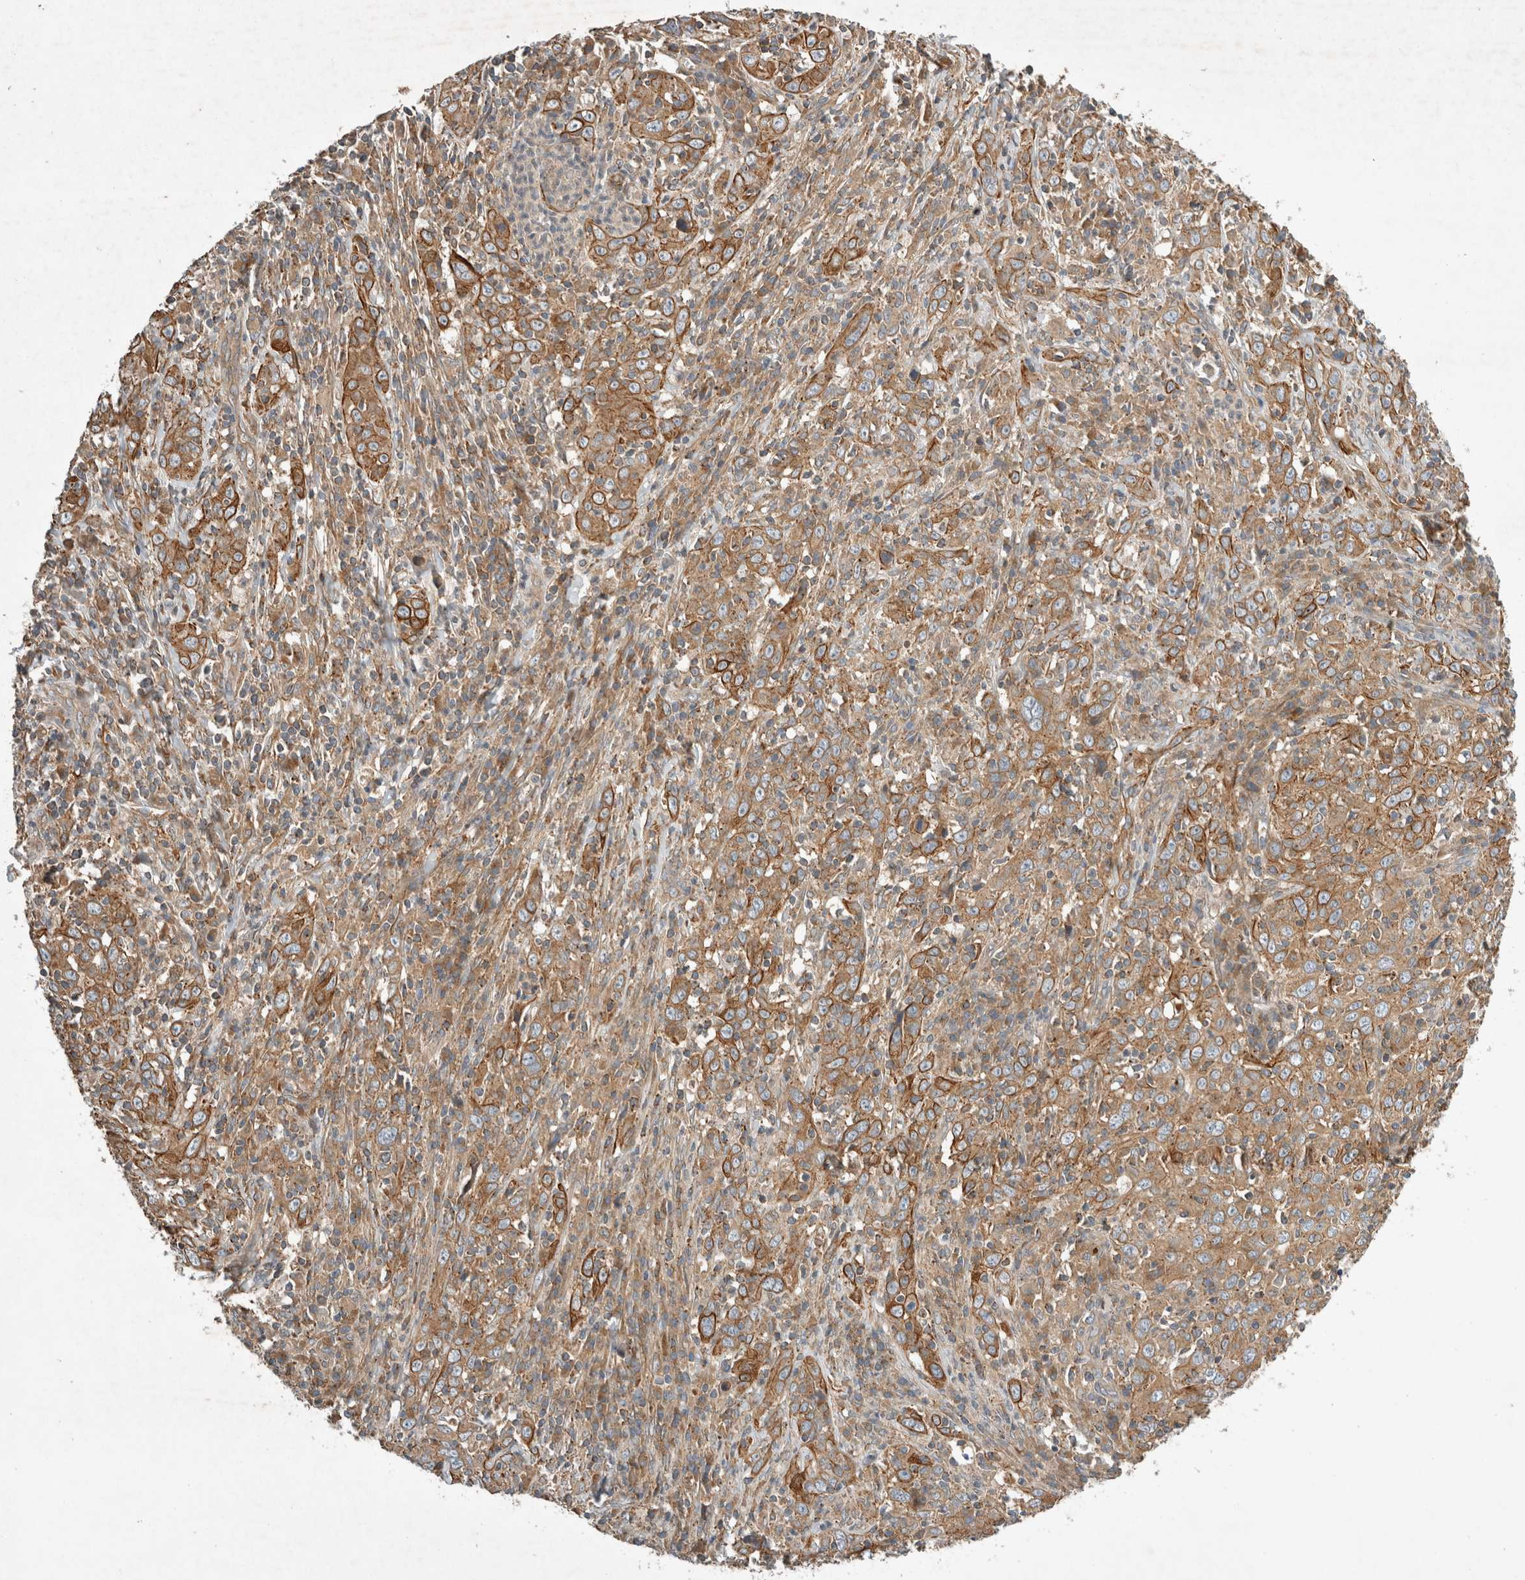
{"staining": {"intensity": "moderate", "quantity": ">75%", "location": "cytoplasmic/membranous"}, "tissue": "cervical cancer", "cell_type": "Tumor cells", "image_type": "cancer", "snomed": [{"axis": "morphology", "description": "Squamous cell carcinoma, NOS"}, {"axis": "topography", "description": "Cervix"}], "caption": "Protein expression analysis of human cervical cancer reveals moderate cytoplasmic/membranous staining in about >75% of tumor cells. Immunohistochemistry stains the protein of interest in brown and the nuclei are stained blue.", "gene": "ARMC9", "patient": {"sex": "female", "age": 46}}